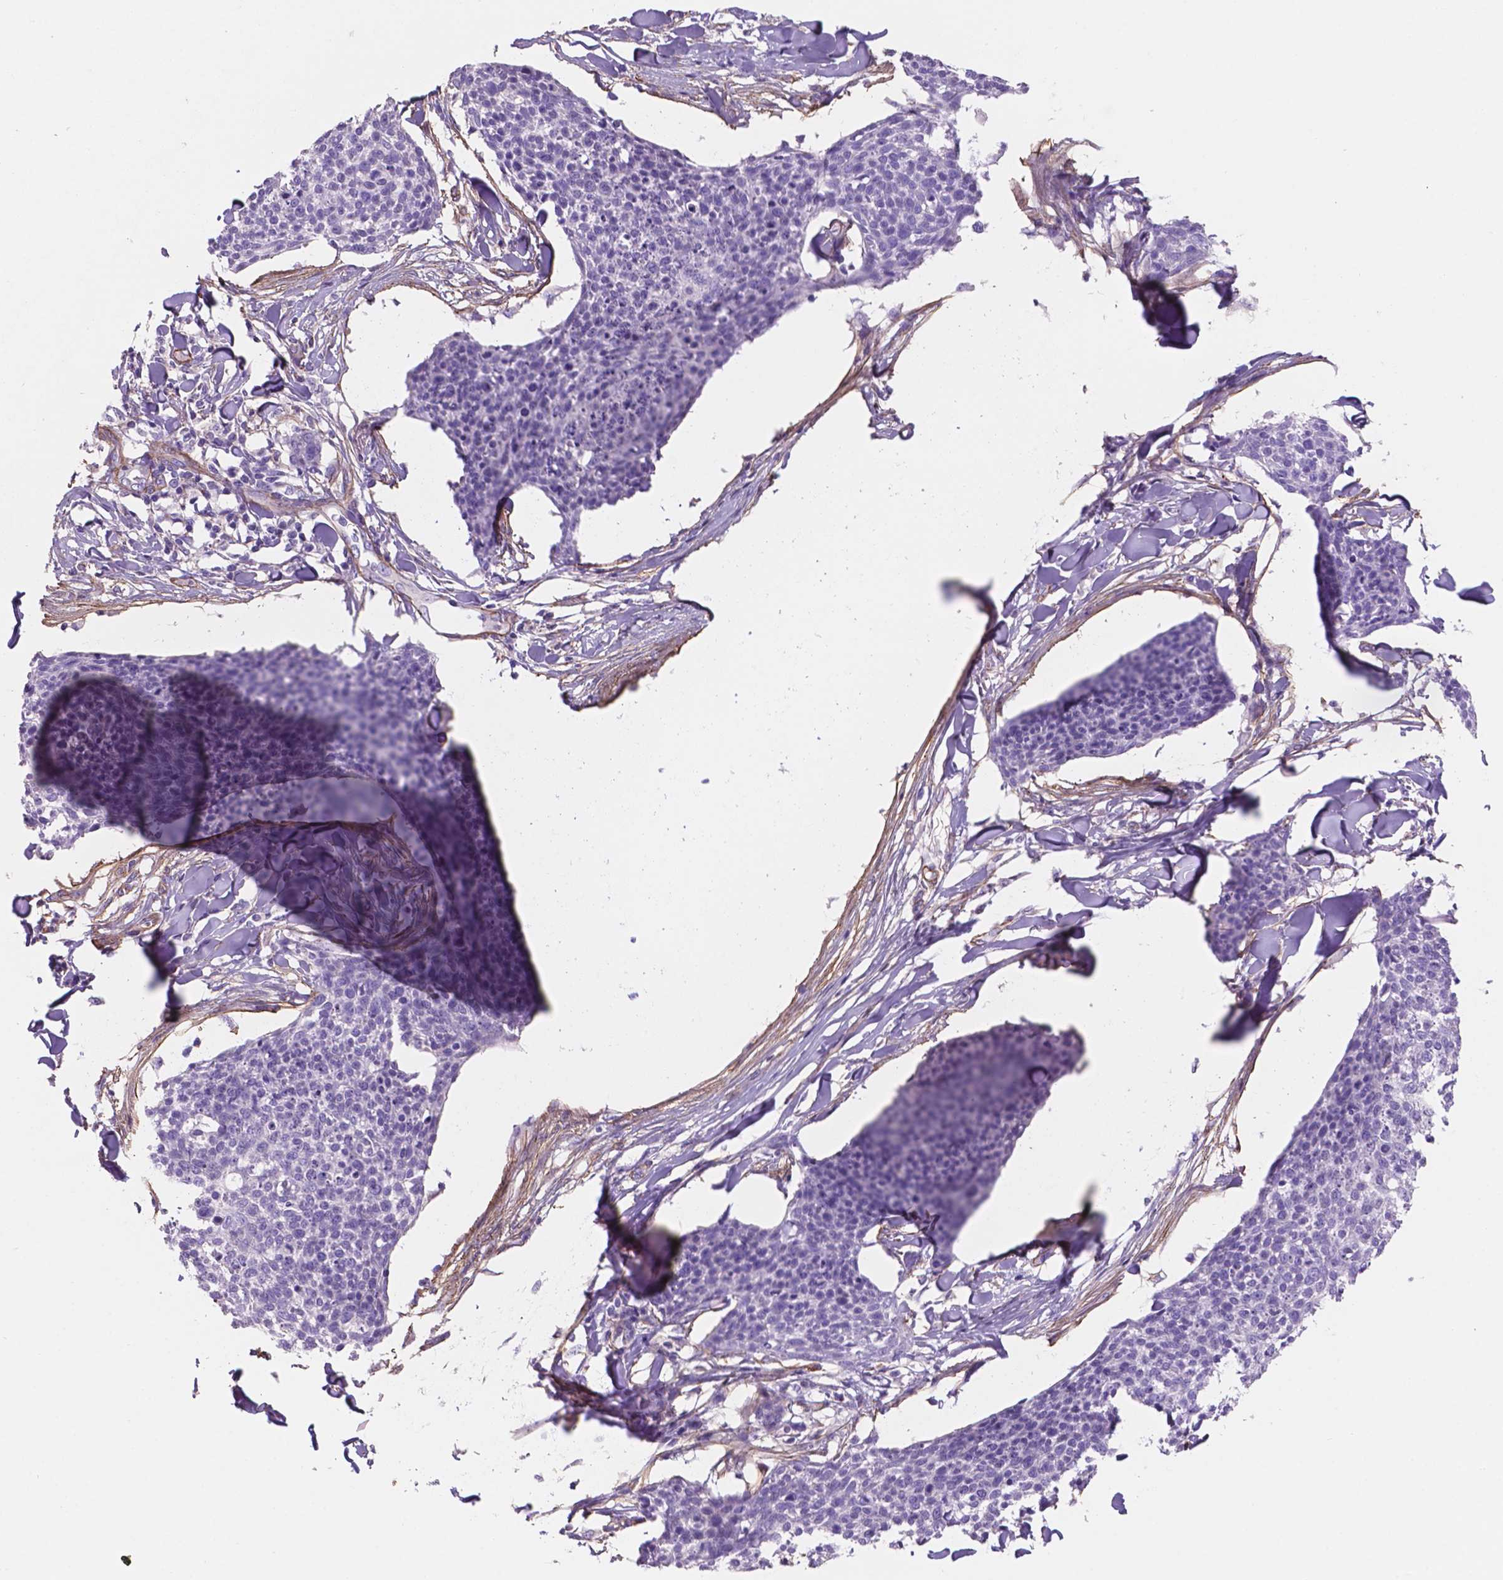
{"staining": {"intensity": "negative", "quantity": "none", "location": "none"}, "tissue": "skin cancer", "cell_type": "Tumor cells", "image_type": "cancer", "snomed": [{"axis": "morphology", "description": "Squamous cell carcinoma, NOS"}, {"axis": "topography", "description": "Skin"}, {"axis": "topography", "description": "Vulva"}], "caption": "Tumor cells are negative for protein expression in human squamous cell carcinoma (skin).", "gene": "TOR2A", "patient": {"sex": "female", "age": 75}}